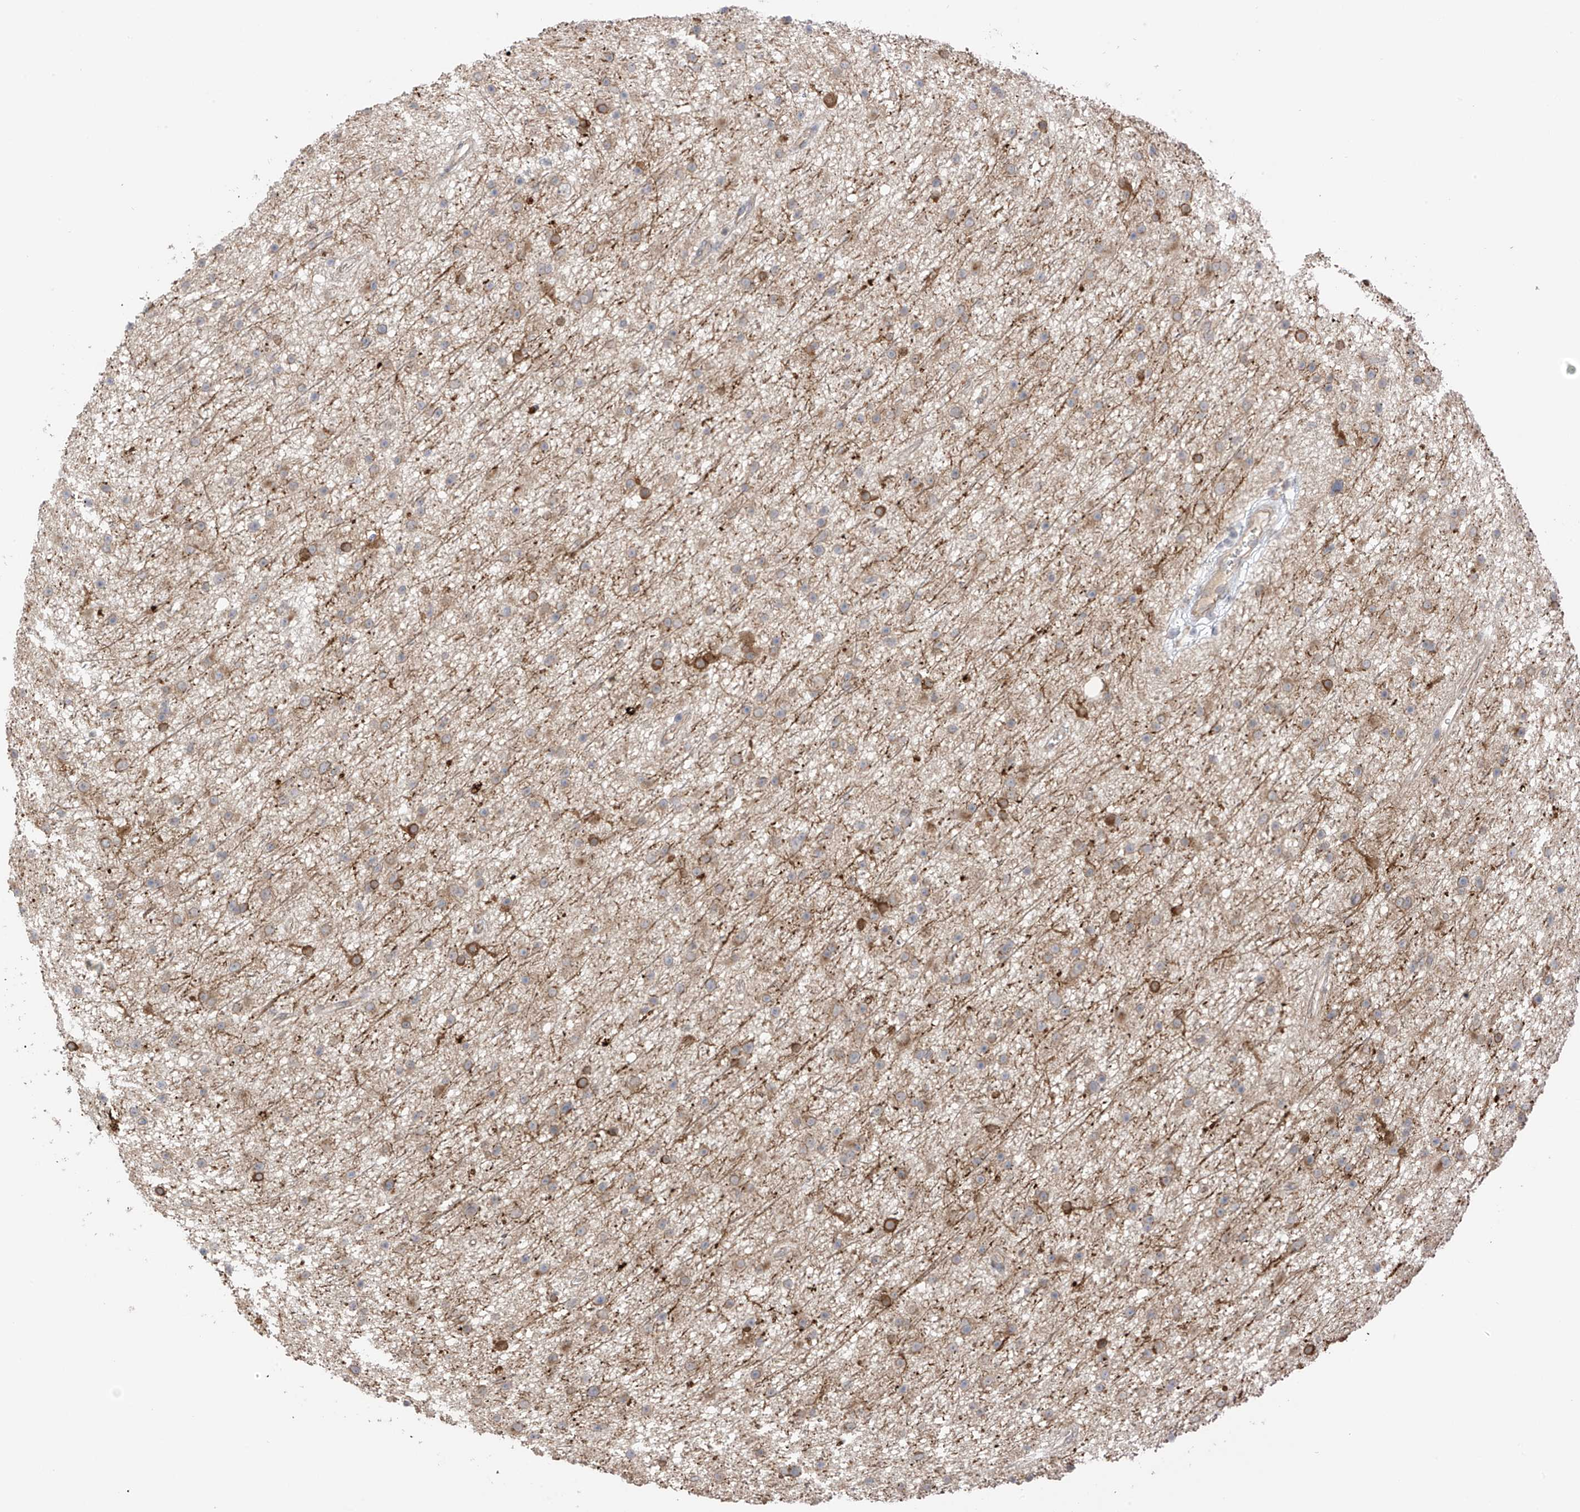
{"staining": {"intensity": "weak", "quantity": "25%-75%", "location": "cytoplasmic/membranous"}, "tissue": "glioma", "cell_type": "Tumor cells", "image_type": "cancer", "snomed": [{"axis": "morphology", "description": "Glioma, malignant, Low grade"}, {"axis": "topography", "description": "Cerebral cortex"}], "caption": "A low amount of weak cytoplasmic/membranous expression is appreciated in about 25%-75% of tumor cells in malignant glioma (low-grade) tissue.", "gene": "NALCN", "patient": {"sex": "female", "age": 39}}